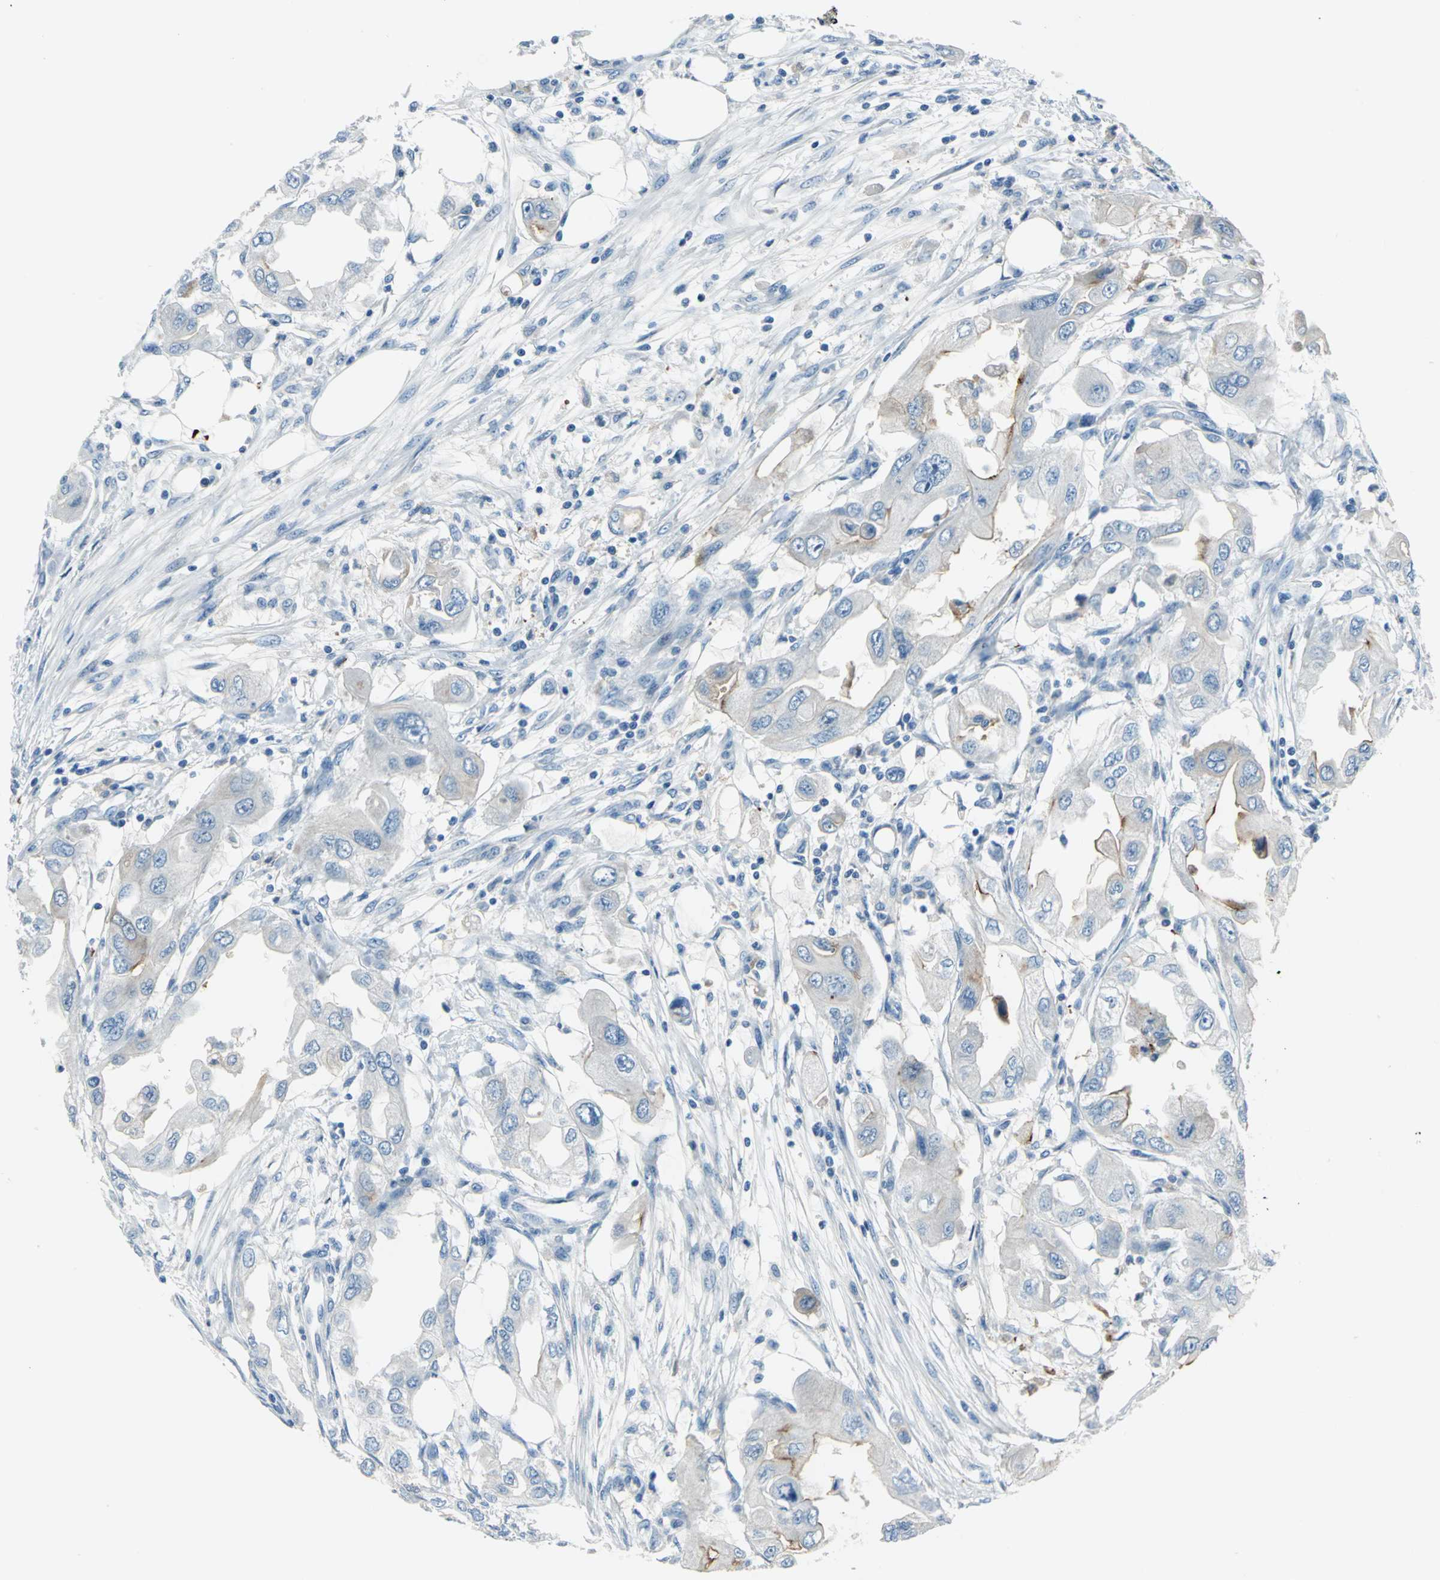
{"staining": {"intensity": "strong", "quantity": "<25%", "location": "cytoplasmic/membranous"}, "tissue": "endometrial cancer", "cell_type": "Tumor cells", "image_type": "cancer", "snomed": [{"axis": "morphology", "description": "Adenocarcinoma, NOS"}, {"axis": "topography", "description": "Endometrium"}], "caption": "Tumor cells exhibit strong cytoplasmic/membranous expression in about <25% of cells in endometrial adenocarcinoma. (IHC, brightfield microscopy, high magnification).", "gene": "MUC4", "patient": {"sex": "female", "age": 67}}